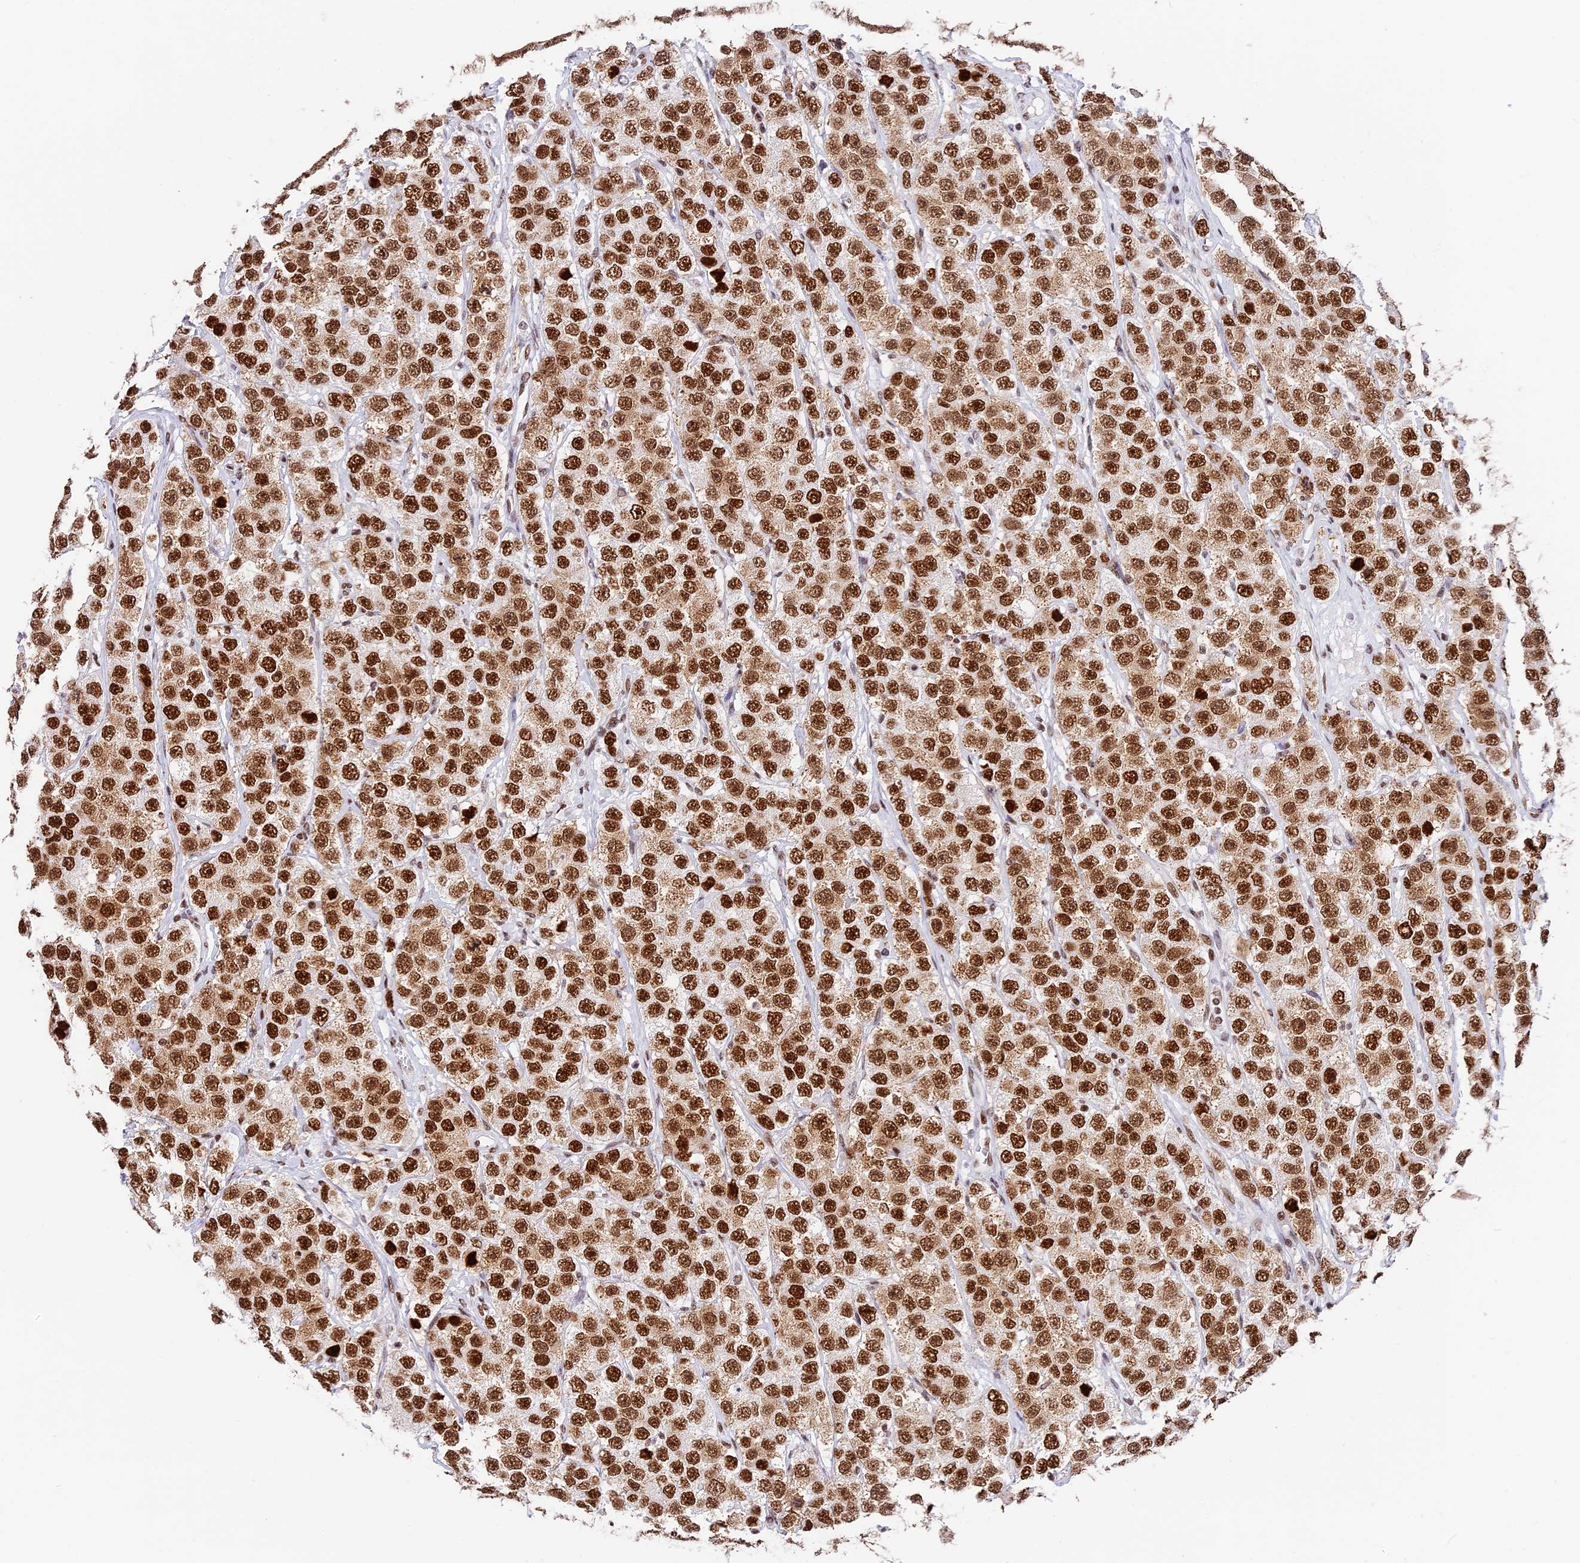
{"staining": {"intensity": "strong", "quantity": ">75%", "location": "nuclear"}, "tissue": "testis cancer", "cell_type": "Tumor cells", "image_type": "cancer", "snomed": [{"axis": "morphology", "description": "Seminoma, NOS"}, {"axis": "topography", "description": "Testis"}], "caption": "The photomicrograph reveals immunohistochemical staining of testis seminoma. There is strong nuclear expression is identified in about >75% of tumor cells. The staining is performed using DAB (3,3'-diaminobenzidine) brown chromogen to label protein expression. The nuclei are counter-stained blue using hematoxylin.", "gene": "SBNO1", "patient": {"sex": "male", "age": 28}}